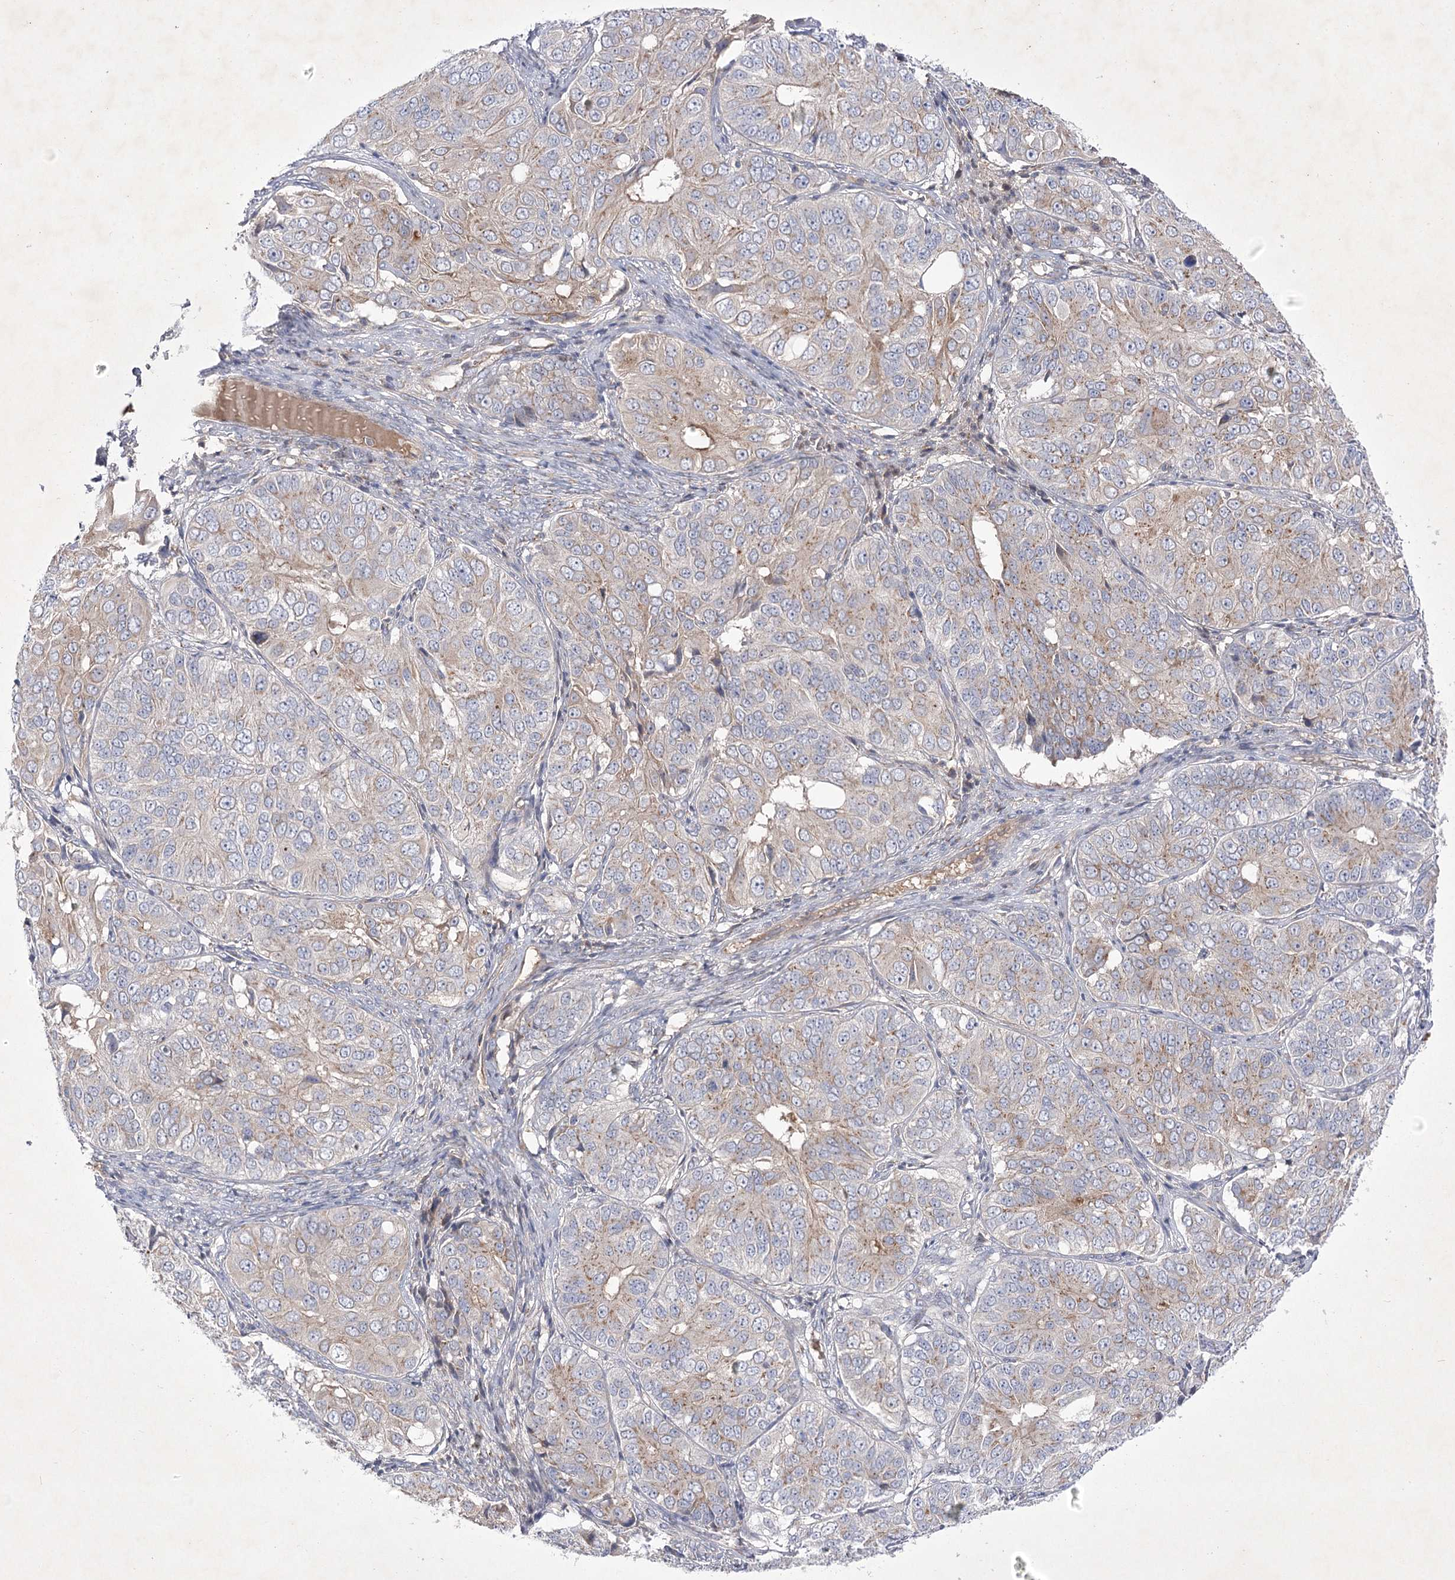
{"staining": {"intensity": "weak", "quantity": "25%-75%", "location": "cytoplasmic/membranous"}, "tissue": "ovarian cancer", "cell_type": "Tumor cells", "image_type": "cancer", "snomed": [{"axis": "morphology", "description": "Carcinoma, endometroid"}, {"axis": "topography", "description": "Ovary"}], "caption": "Immunohistochemistry (IHC) staining of ovarian endometroid carcinoma, which displays low levels of weak cytoplasmic/membranous expression in about 25%-75% of tumor cells indicating weak cytoplasmic/membranous protein expression. The staining was performed using DAB (3,3'-diaminobenzidine) (brown) for protein detection and nuclei were counterstained in hematoxylin (blue).", "gene": "GBF1", "patient": {"sex": "female", "age": 51}}